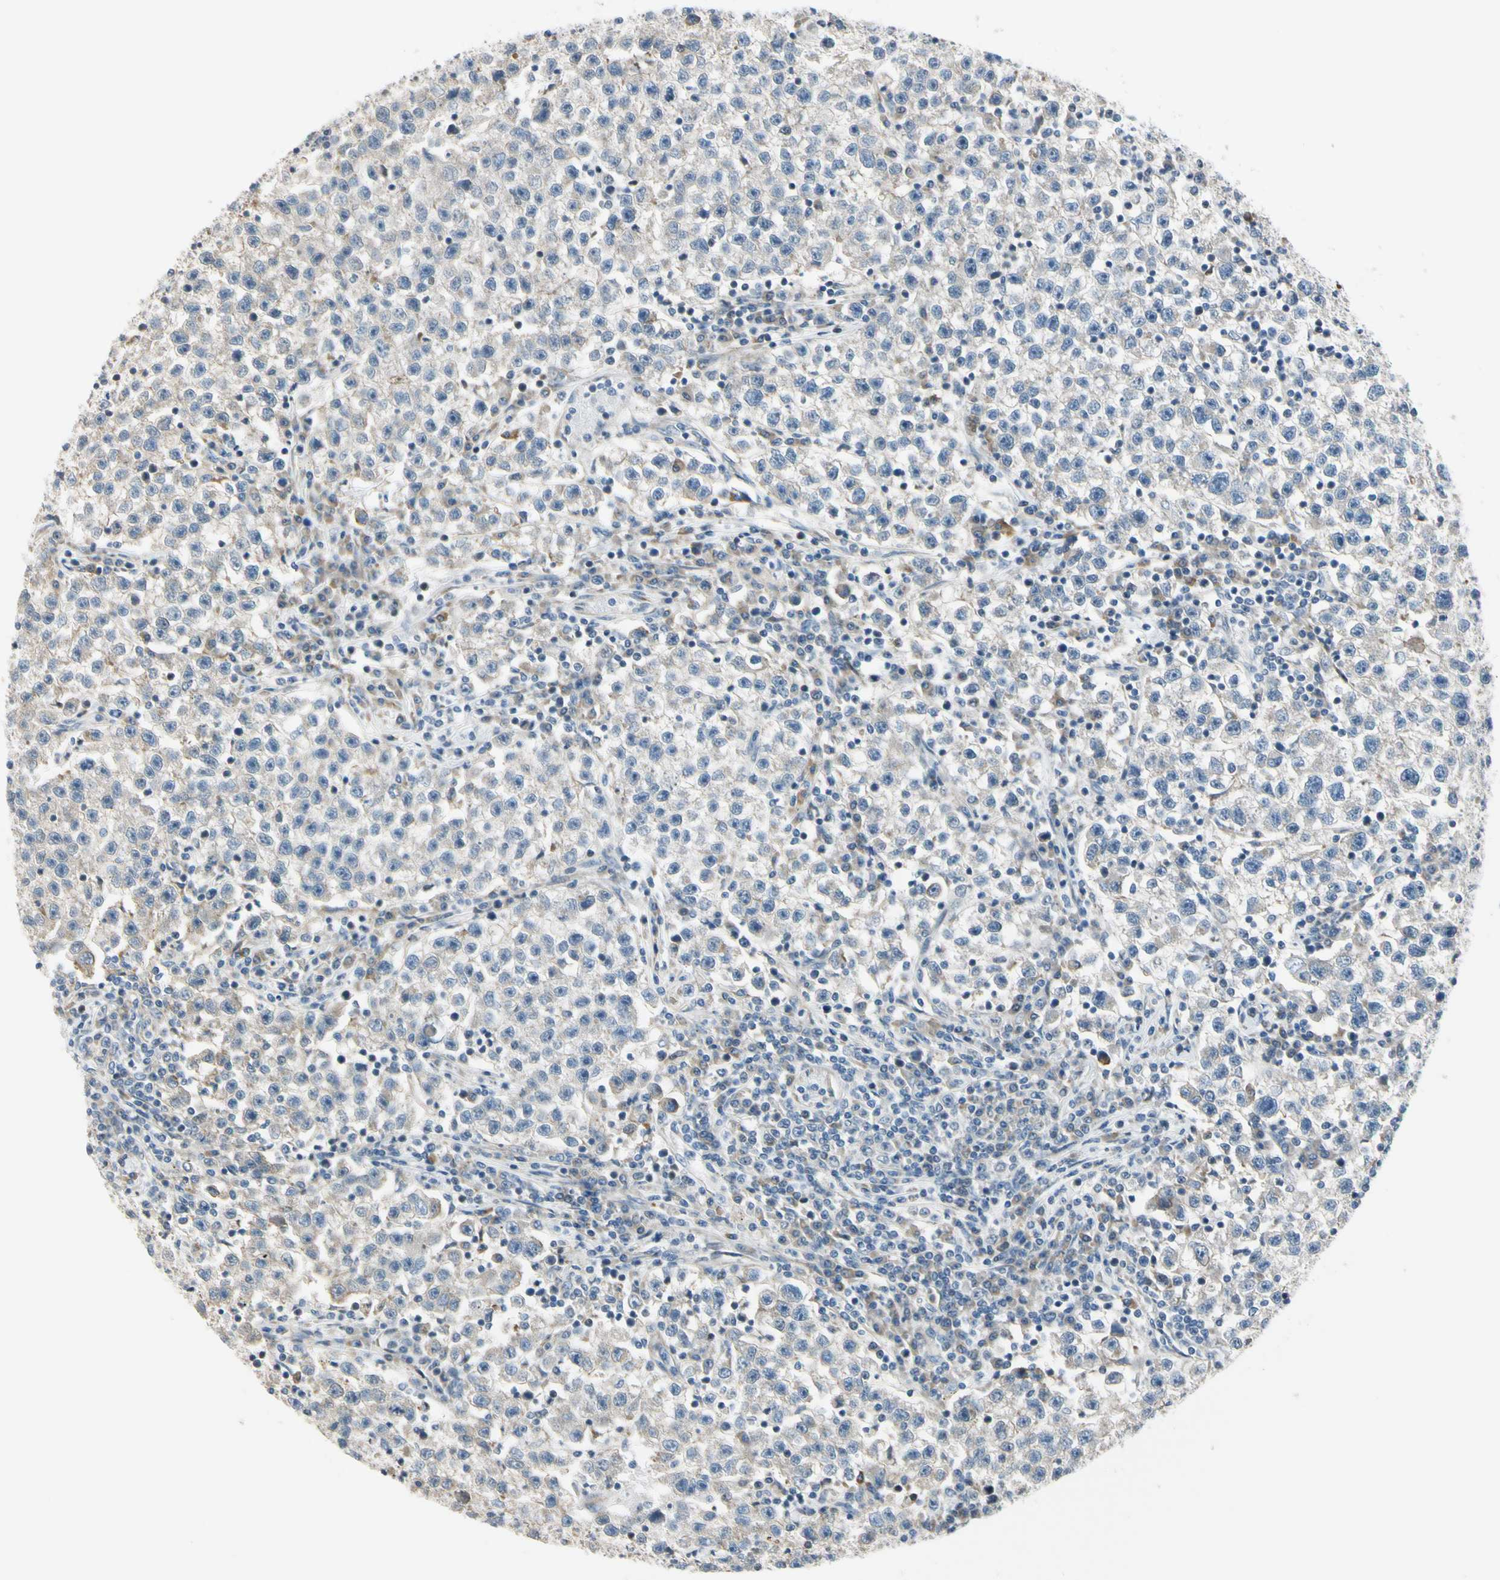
{"staining": {"intensity": "weak", "quantity": "<25%", "location": "cytoplasmic/membranous"}, "tissue": "testis cancer", "cell_type": "Tumor cells", "image_type": "cancer", "snomed": [{"axis": "morphology", "description": "Seminoma, NOS"}, {"axis": "topography", "description": "Testis"}], "caption": "Image shows no significant protein positivity in tumor cells of testis cancer. (Brightfield microscopy of DAB (3,3'-diaminobenzidine) immunohistochemistry (IHC) at high magnification).", "gene": "NPDC1", "patient": {"sex": "male", "age": 22}}